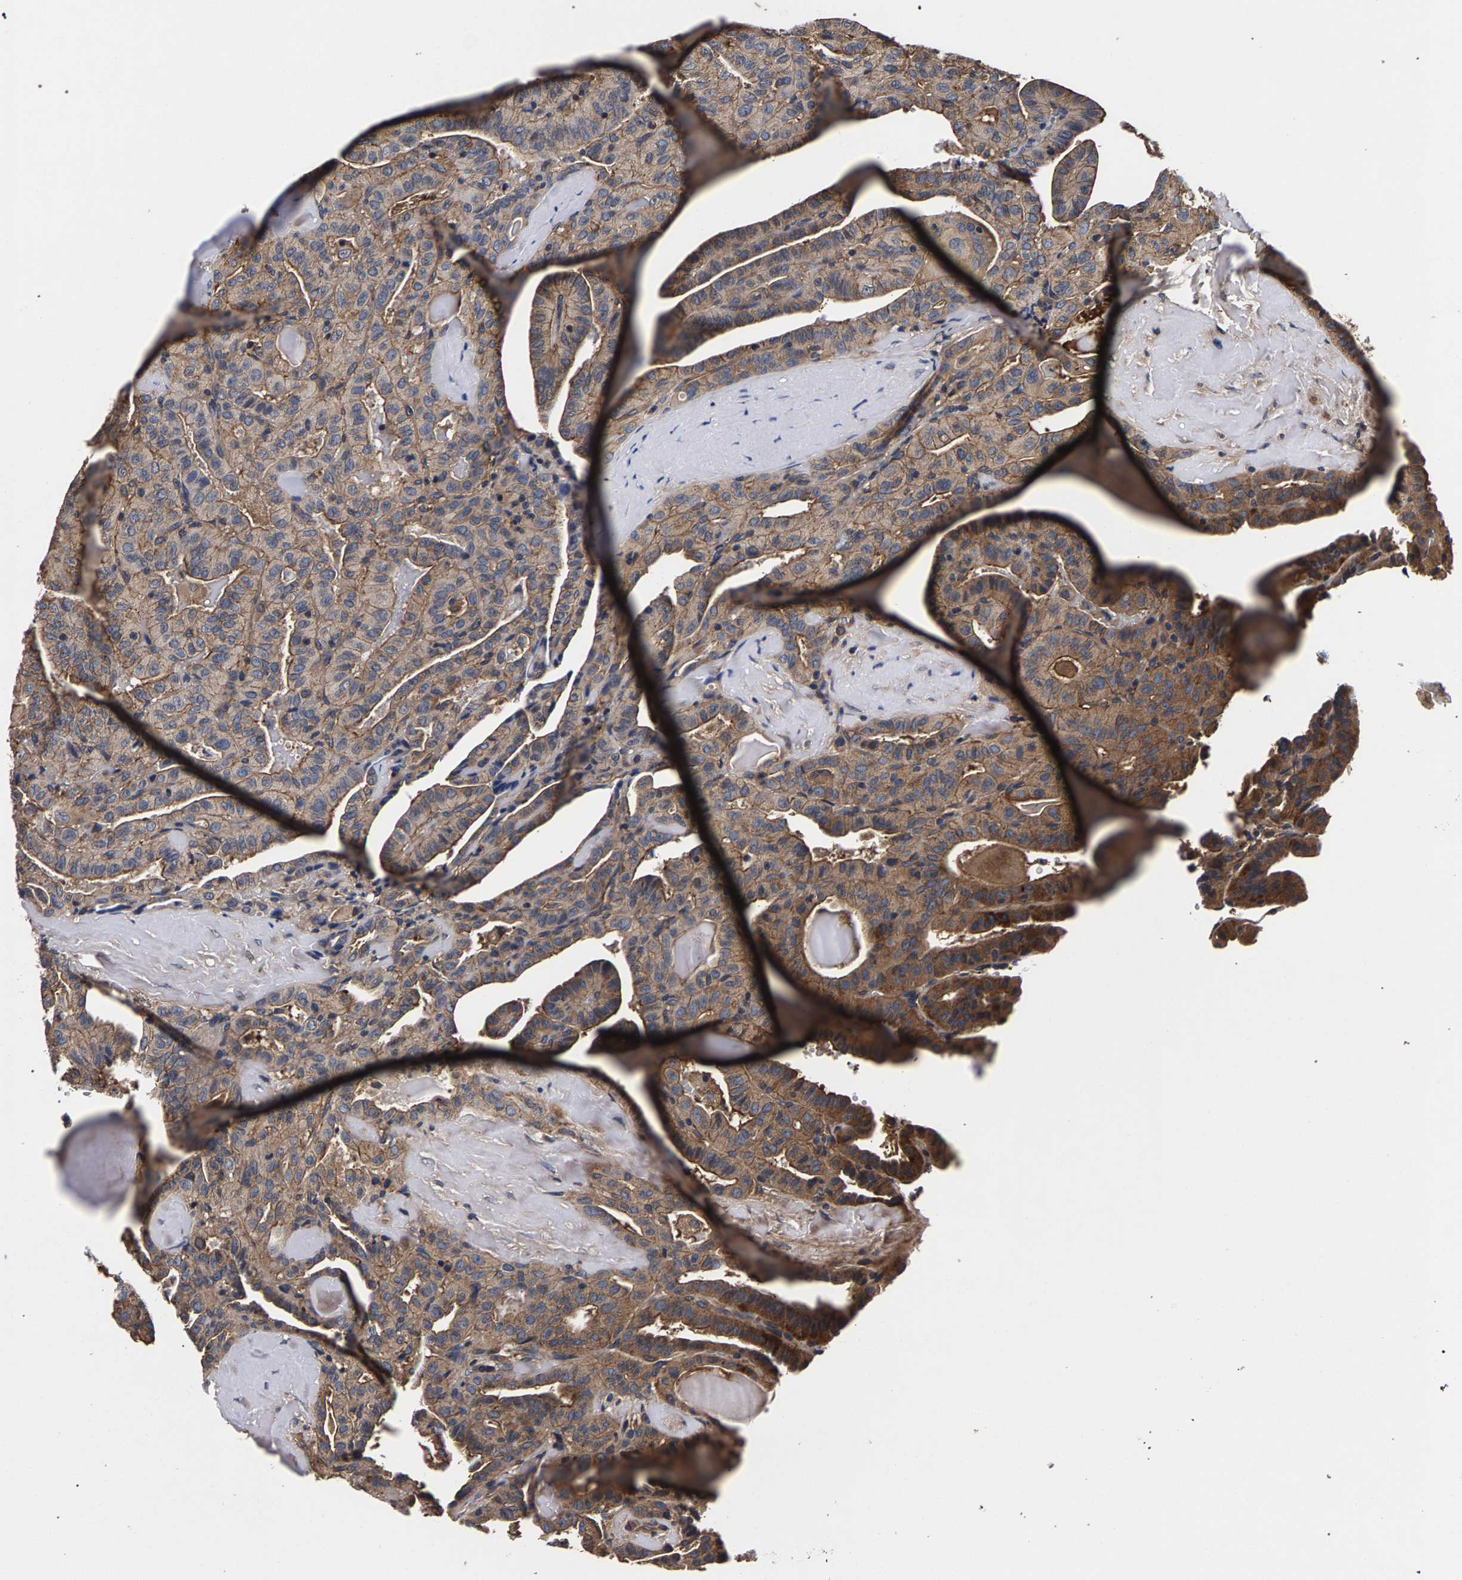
{"staining": {"intensity": "weak", "quantity": "25%-75%", "location": "cytoplasmic/membranous"}, "tissue": "thyroid cancer", "cell_type": "Tumor cells", "image_type": "cancer", "snomed": [{"axis": "morphology", "description": "Papillary adenocarcinoma, NOS"}, {"axis": "topography", "description": "Thyroid gland"}], "caption": "High-magnification brightfield microscopy of papillary adenocarcinoma (thyroid) stained with DAB (3,3'-diaminobenzidine) (brown) and counterstained with hematoxylin (blue). tumor cells exhibit weak cytoplasmic/membranous expression is seen in approximately25%-75% of cells.", "gene": "MARCHF7", "patient": {"sex": "male", "age": 77}}